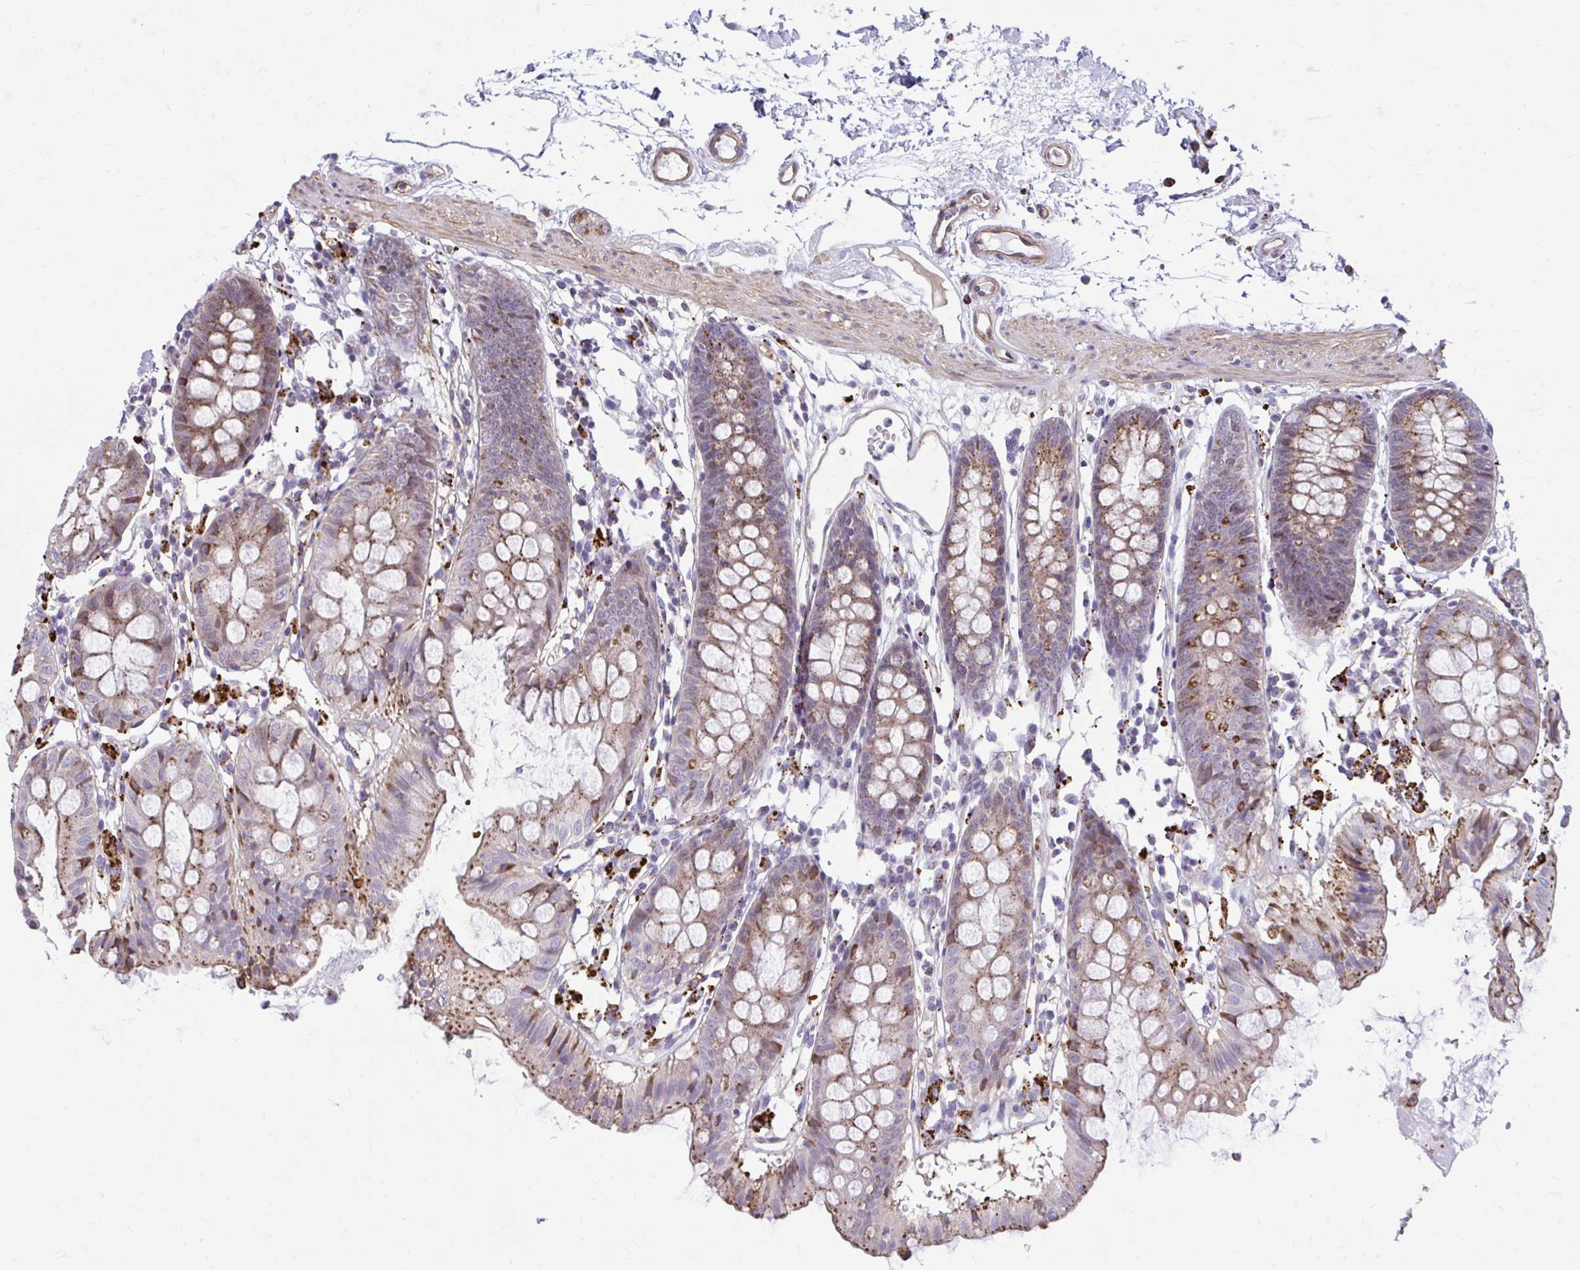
{"staining": {"intensity": "moderate", "quantity": ">75%", "location": "cytoplasmic/membranous"}, "tissue": "colon", "cell_type": "Endothelial cells", "image_type": "normal", "snomed": [{"axis": "morphology", "description": "Normal tissue, NOS"}, {"axis": "topography", "description": "Colon"}], "caption": "A photomicrograph of colon stained for a protein displays moderate cytoplasmic/membranous brown staining in endothelial cells.", "gene": "LRRC4B", "patient": {"sex": "female", "age": 84}}